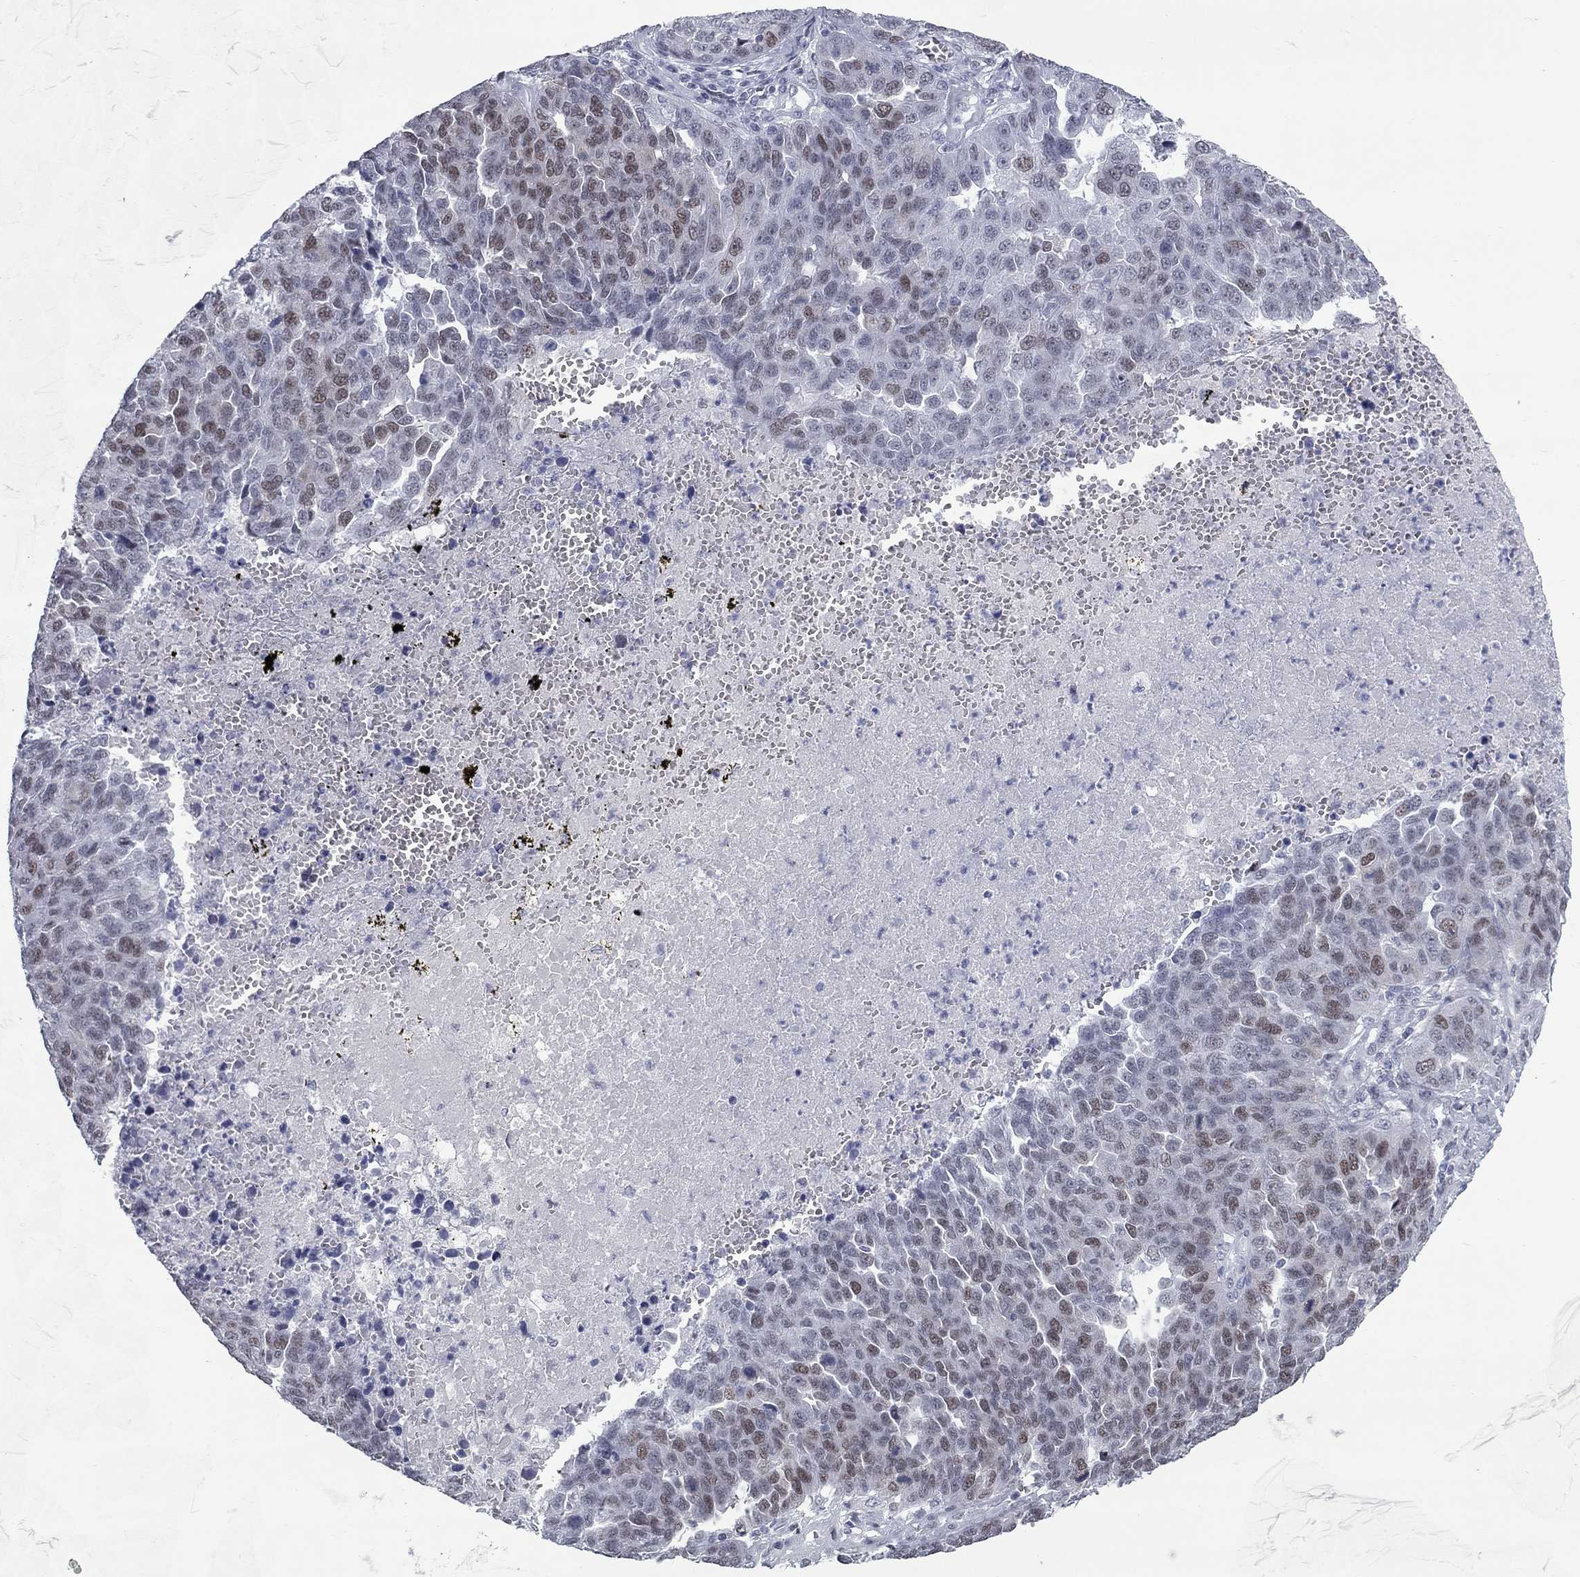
{"staining": {"intensity": "moderate", "quantity": "25%-75%", "location": "nuclear"}, "tissue": "ovarian cancer", "cell_type": "Tumor cells", "image_type": "cancer", "snomed": [{"axis": "morphology", "description": "Cystadenocarcinoma, serous, NOS"}, {"axis": "topography", "description": "Ovary"}], "caption": "A medium amount of moderate nuclear positivity is identified in approximately 25%-75% of tumor cells in serous cystadenocarcinoma (ovarian) tissue. Nuclei are stained in blue.", "gene": "ASF1B", "patient": {"sex": "female", "age": 87}}